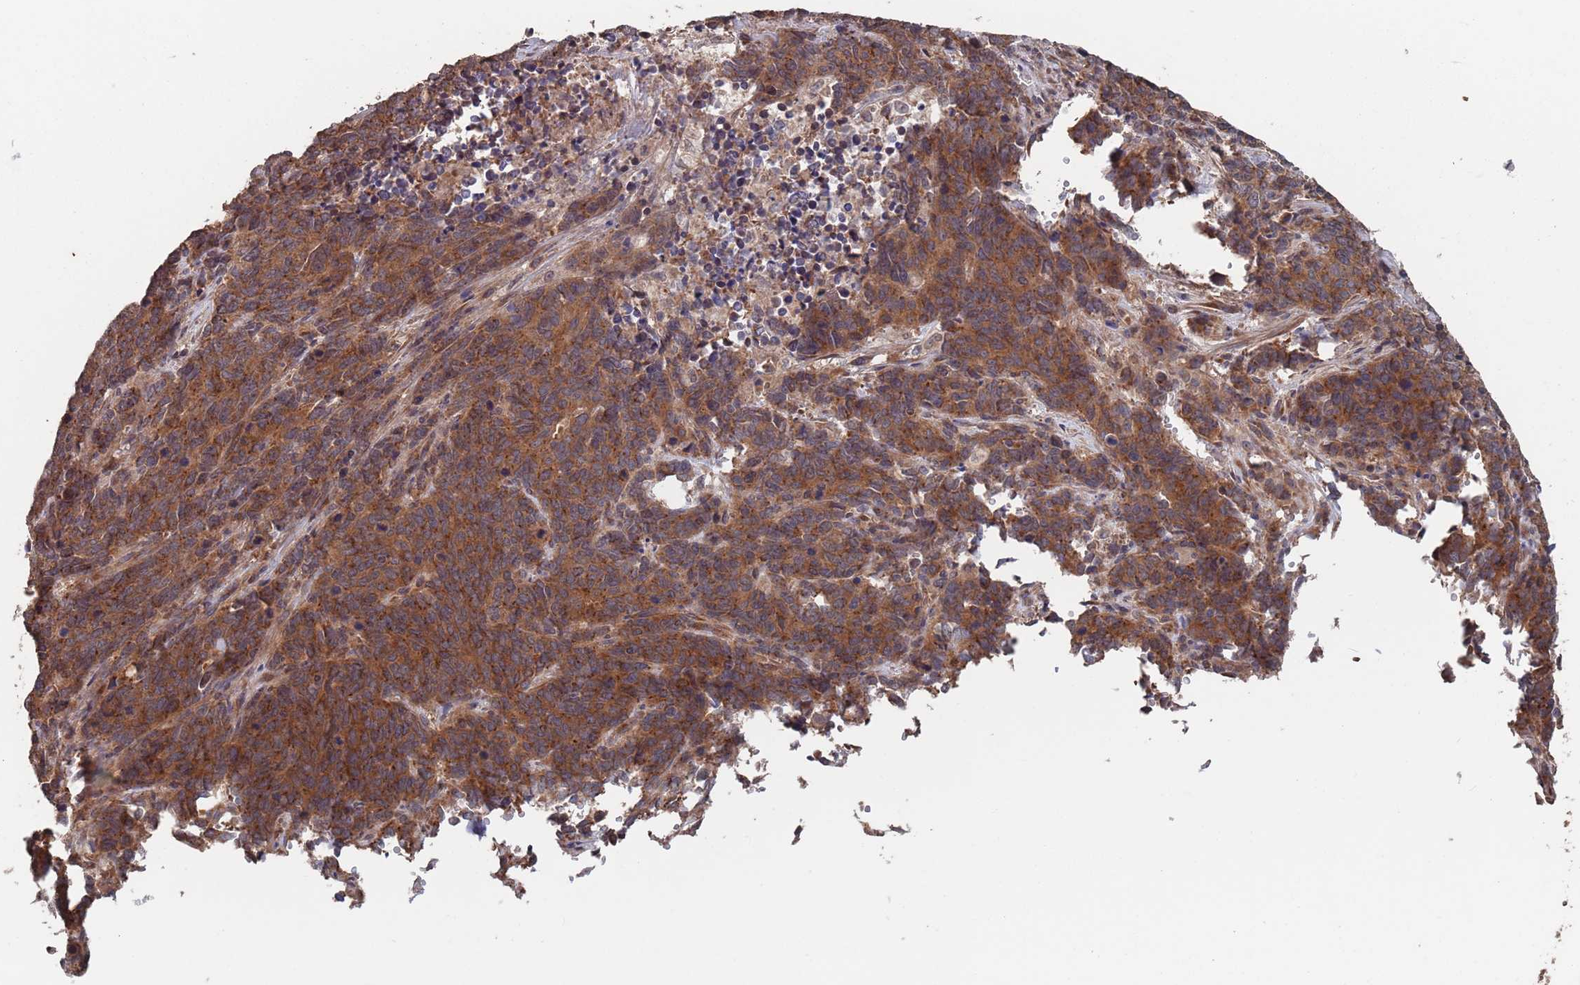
{"staining": {"intensity": "moderate", "quantity": ">75%", "location": "cytoplasmic/membranous"}, "tissue": "cervical cancer", "cell_type": "Tumor cells", "image_type": "cancer", "snomed": [{"axis": "morphology", "description": "Squamous cell carcinoma, NOS"}, {"axis": "topography", "description": "Cervix"}], "caption": "Cervical cancer (squamous cell carcinoma) was stained to show a protein in brown. There is medium levels of moderate cytoplasmic/membranous expression in approximately >75% of tumor cells.", "gene": "UNC45A", "patient": {"sex": "female", "age": 60}}